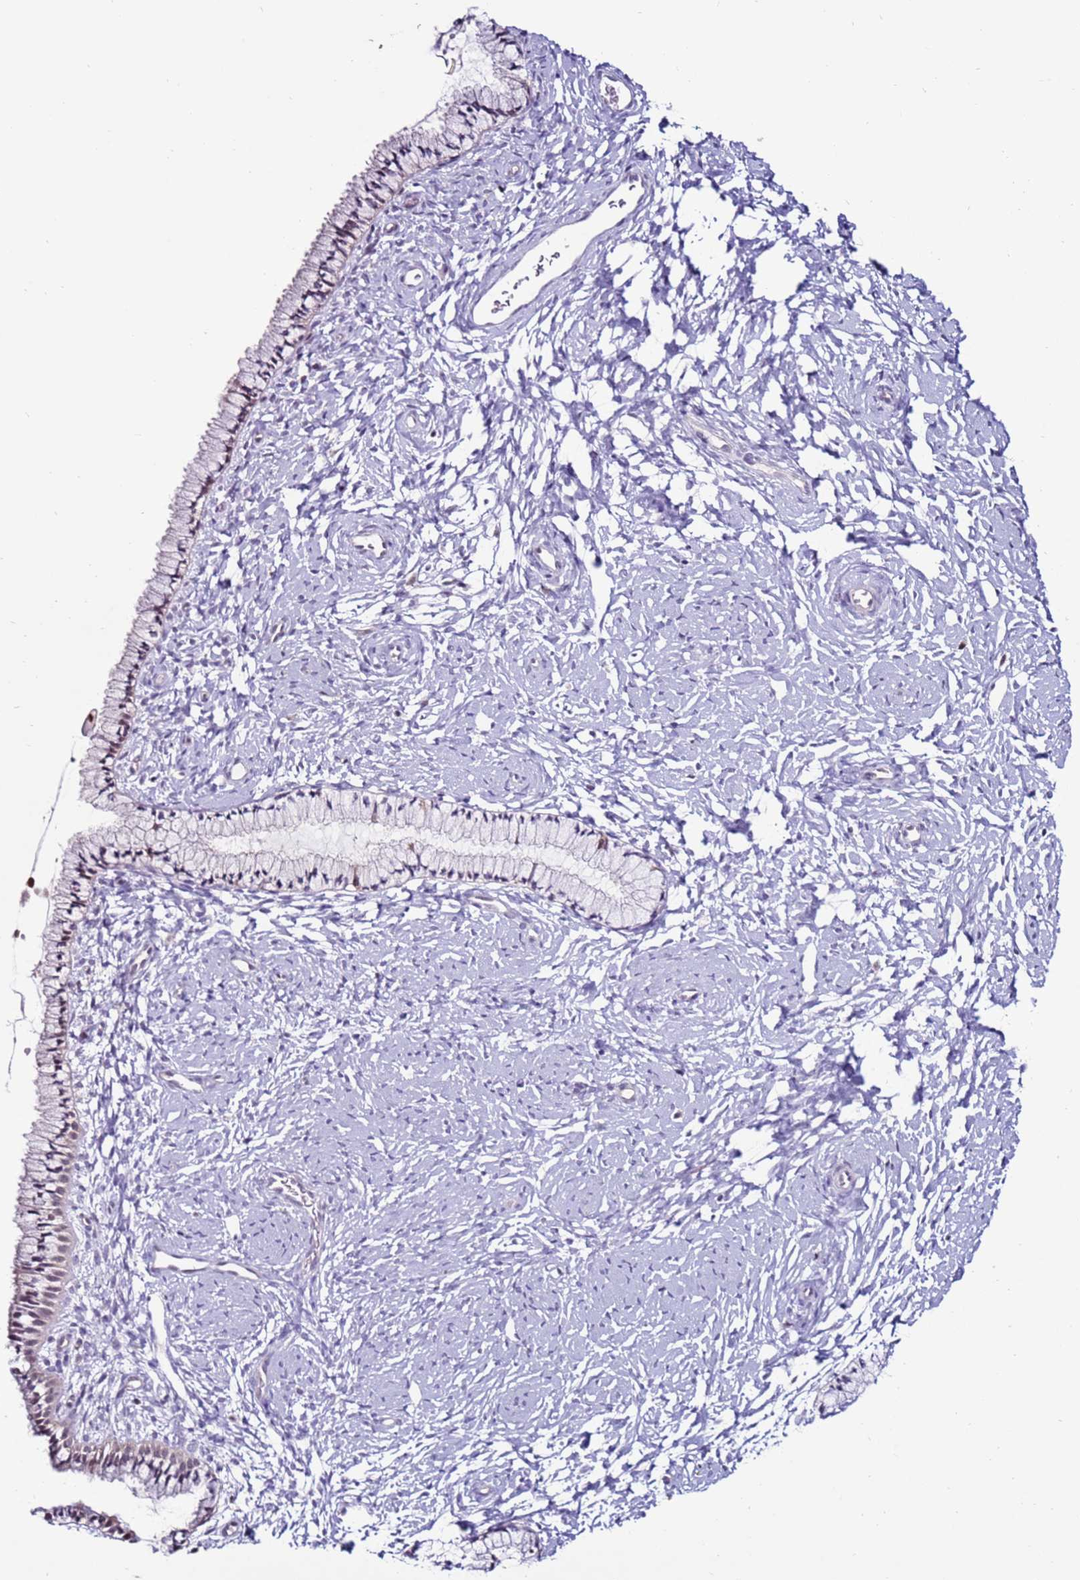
{"staining": {"intensity": "strong", "quantity": "25%-75%", "location": "nuclear"}, "tissue": "cervix", "cell_type": "Glandular cells", "image_type": "normal", "snomed": [{"axis": "morphology", "description": "Normal tissue, NOS"}, {"axis": "topography", "description": "Cervix"}], "caption": "Protein staining of normal cervix shows strong nuclear expression in about 25%-75% of glandular cells.", "gene": "KPNA4", "patient": {"sex": "female", "age": 33}}